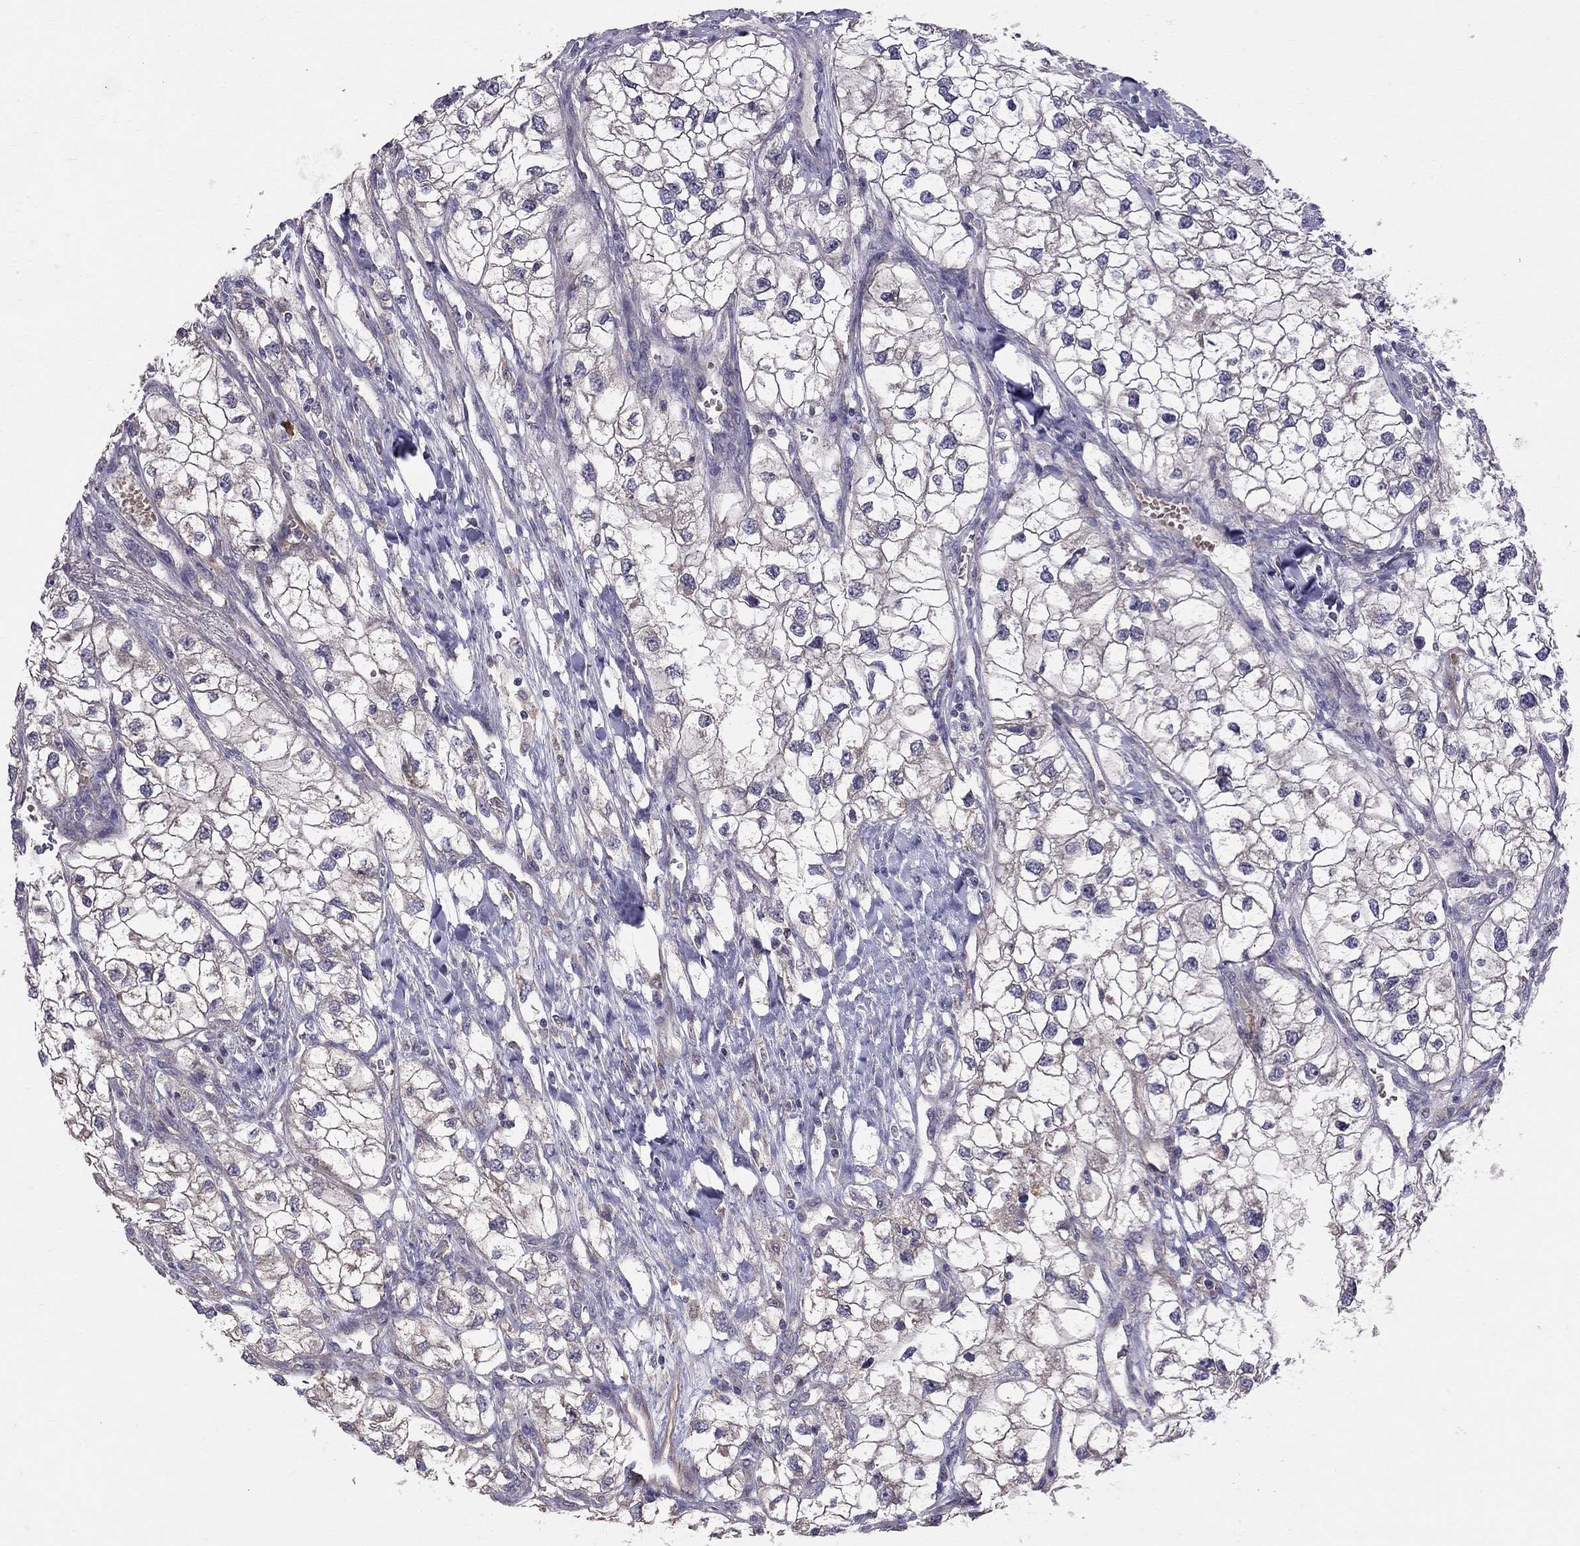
{"staining": {"intensity": "weak", "quantity": "25%-75%", "location": "cytoplasmic/membranous"}, "tissue": "renal cancer", "cell_type": "Tumor cells", "image_type": "cancer", "snomed": [{"axis": "morphology", "description": "Adenocarcinoma, NOS"}, {"axis": "topography", "description": "Kidney"}], "caption": "Renal cancer stained for a protein displays weak cytoplasmic/membranous positivity in tumor cells.", "gene": "PIK3CG", "patient": {"sex": "male", "age": 59}}